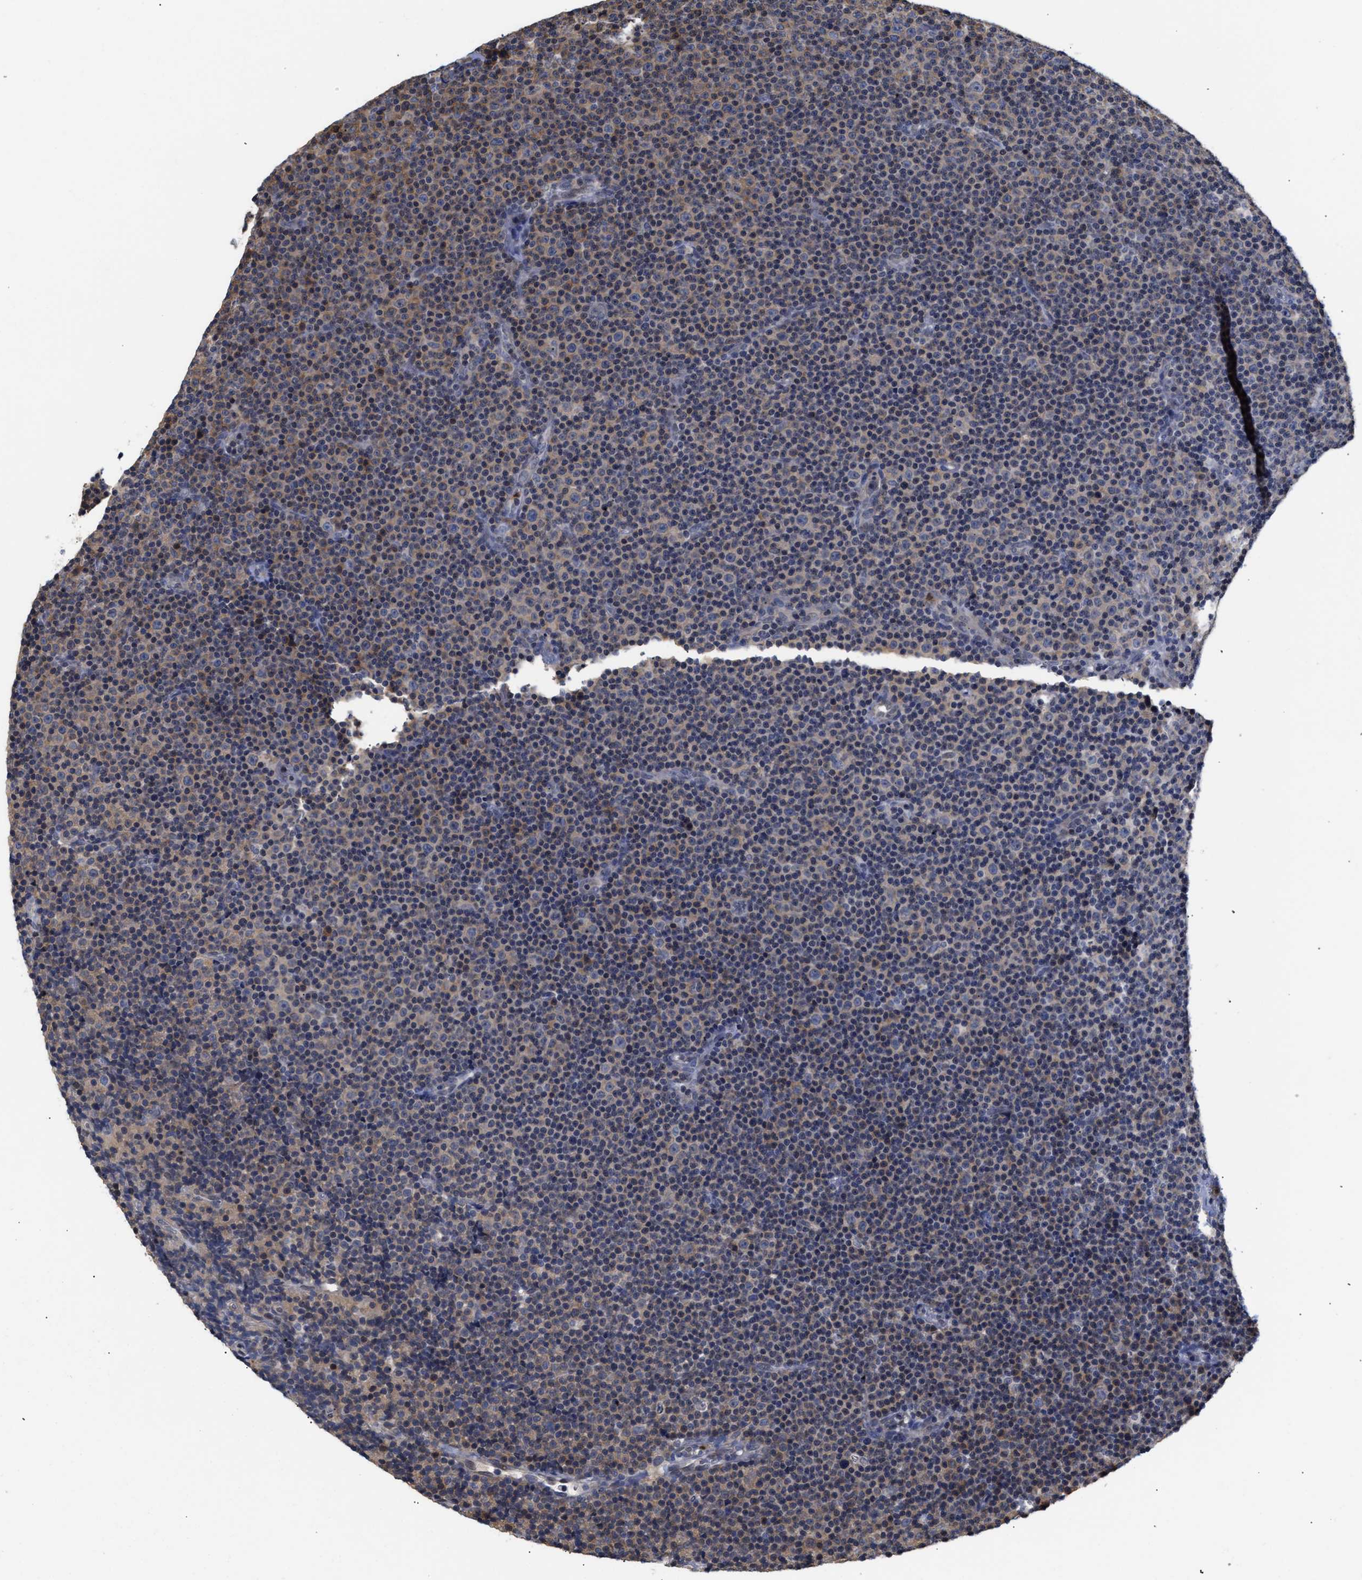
{"staining": {"intensity": "weak", "quantity": "<25%", "location": "cytoplasmic/membranous"}, "tissue": "lymphoma", "cell_type": "Tumor cells", "image_type": "cancer", "snomed": [{"axis": "morphology", "description": "Malignant lymphoma, non-Hodgkin's type, Low grade"}, {"axis": "topography", "description": "Lymph node"}], "caption": "High magnification brightfield microscopy of lymphoma stained with DAB (brown) and counterstained with hematoxylin (blue): tumor cells show no significant positivity.", "gene": "KLHDC1", "patient": {"sex": "female", "age": 67}}